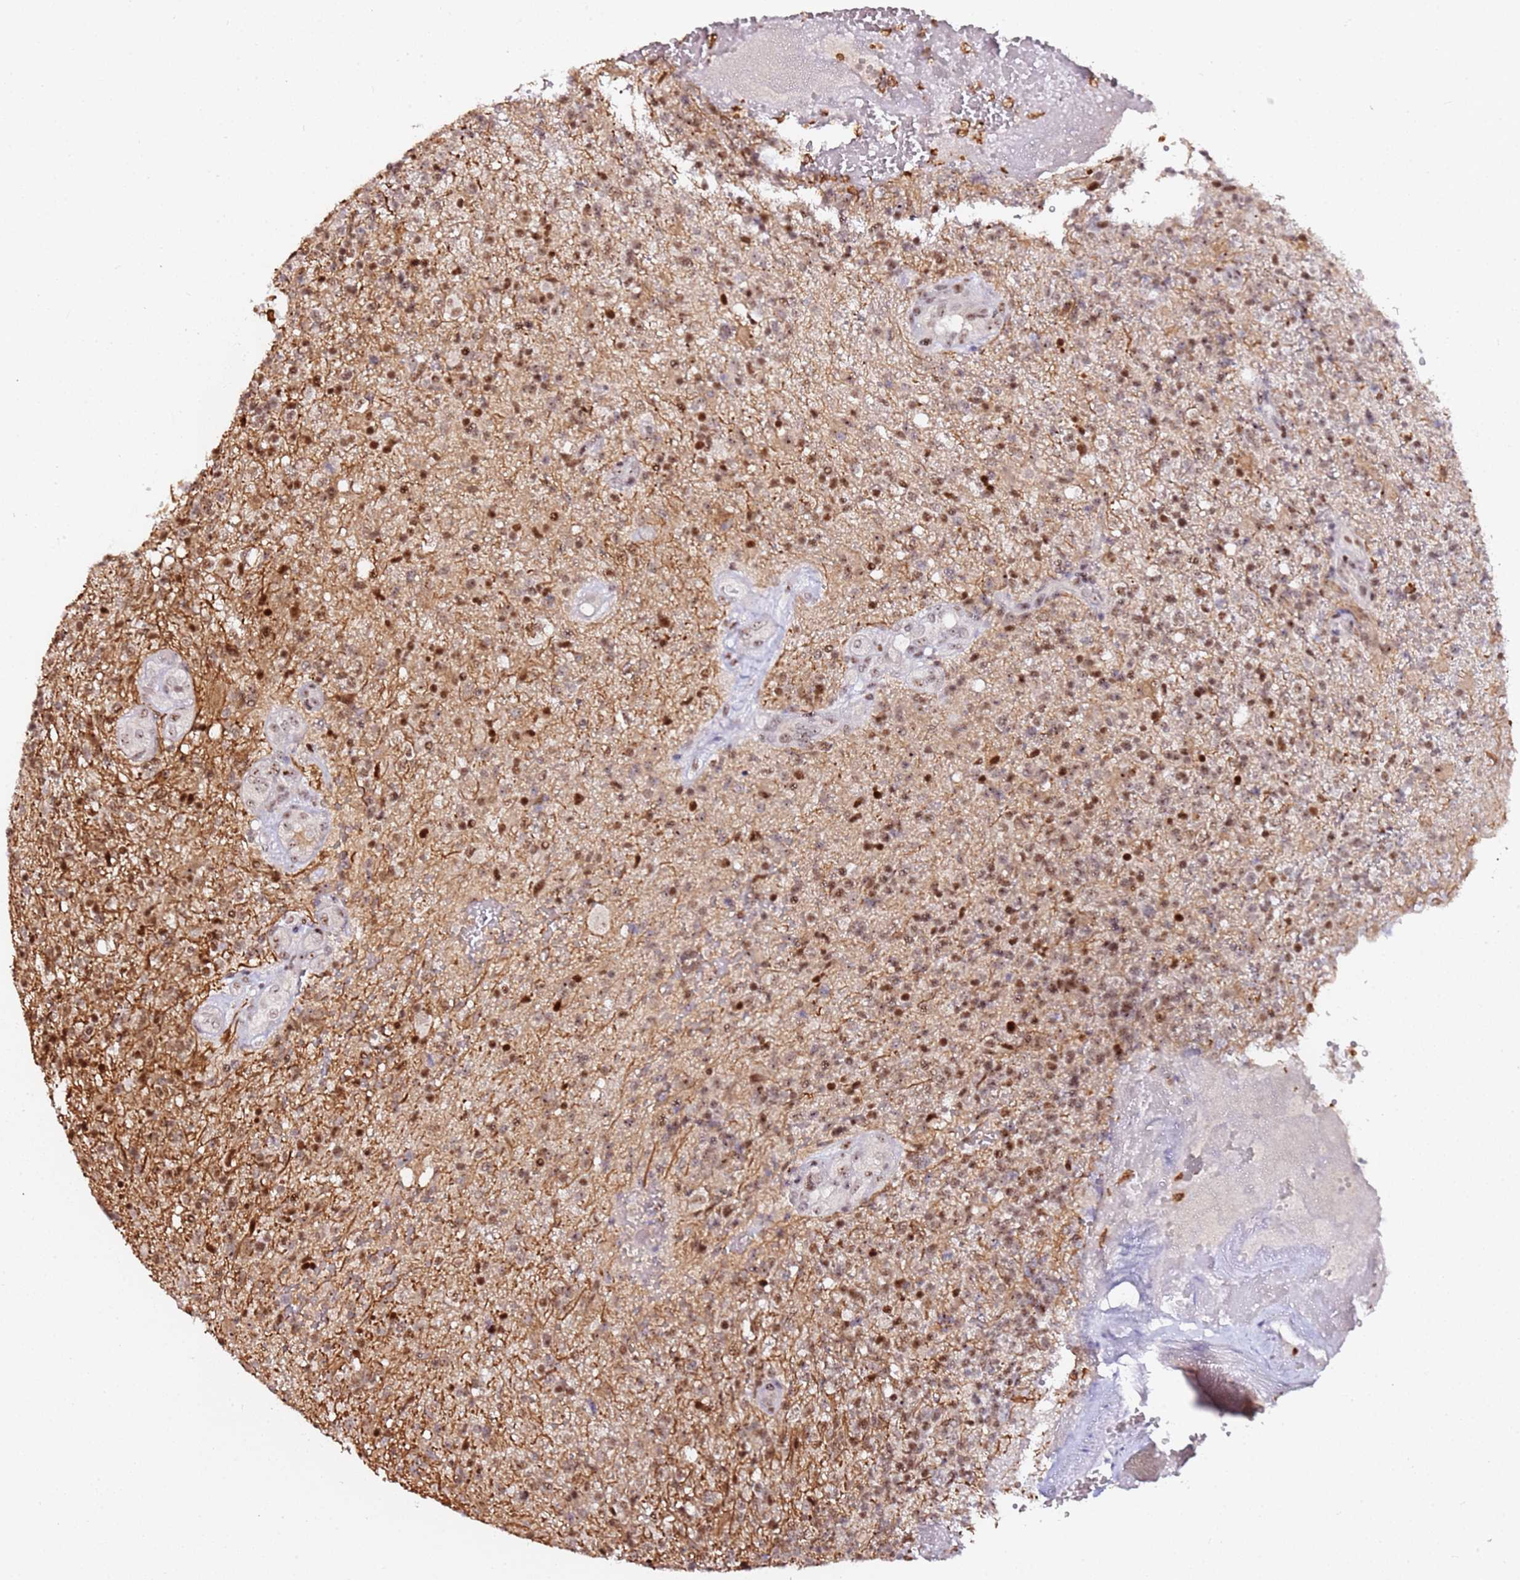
{"staining": {"intensity": "moderate", "quantity": "25%-75%", "location": "nuclear"}, "tissue": "glioma", "cell_type": "Tumor cells", "image_type": "cancer", "snomed": [{"axis": "morphology", "description": "Glioma, malignant, High grade"}, {"axis": "topography", "description": "Brain"}], "caption": "This histopathology image exhibits malignant high-grade glioma stained with IHC to label a protein in brown. The nuclear of tumor cells show moderate positivity for the protein. Nuclei are counter-stained blue.", "gene": "FCF1", "patient": {"sex": "male", "age": 56}}